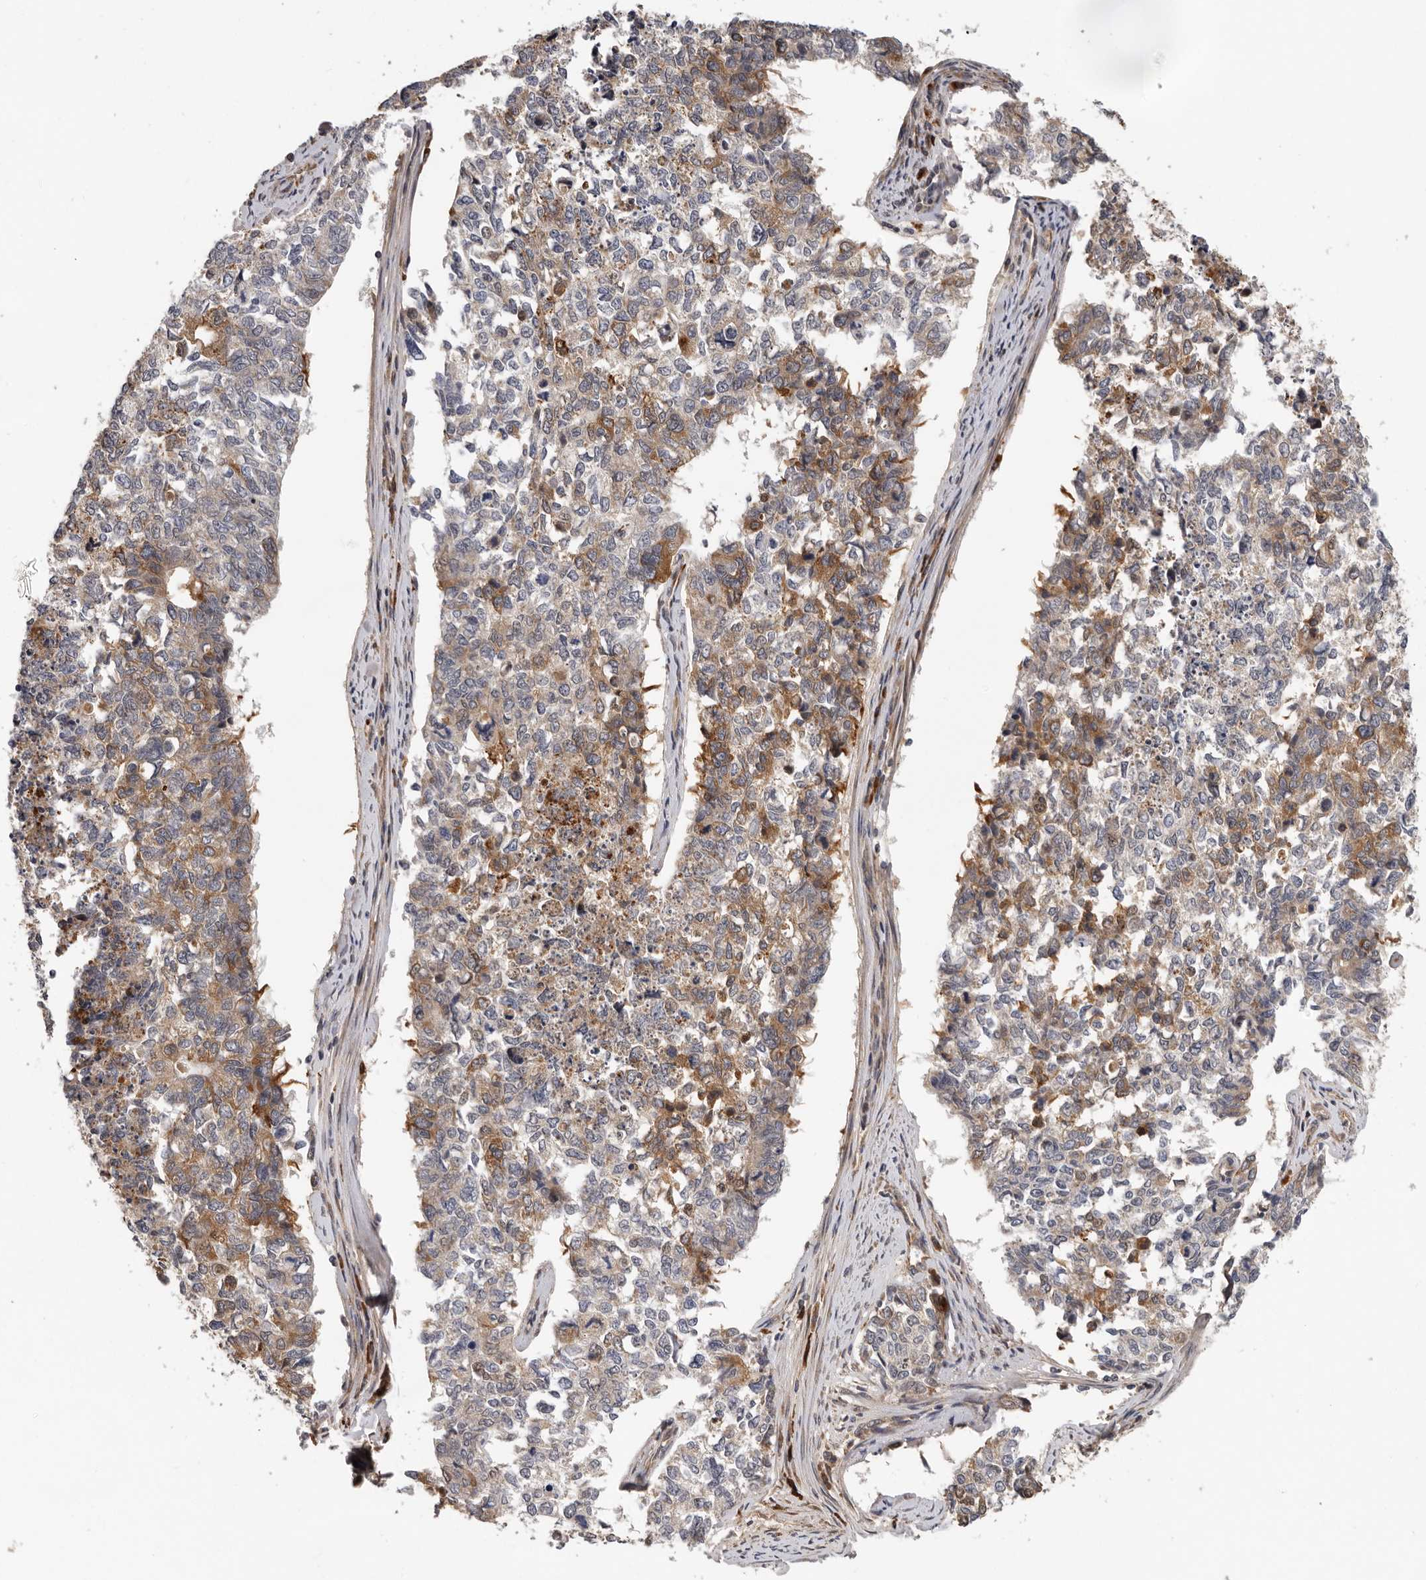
{"staining": {"intensity": "moderate", "quantity": "25%-75%", "location": "cytoplasmic/membranous"}, "tissue": "cervical cancer", "cell_type": "Tumor cells", "image_type": "cancer", "snomed": [{"axis": "morphology", "description": "Squamous cell carcinoma, NOS"}, {"axis": "topography", "description": "Cervix"}], "caption": "Immunohistochemical staining of squamous cell carcinoma (cervical) shows moderate cytoplasmic/membranous protein staining in about 25%-75% of tumor cells. (DAB (3,3'-diaminobenzidine) = brown stain, brightfield microscopy at high magnification).", "gene": "RNF157", "patient": {"sex": "female", "age": 63}}